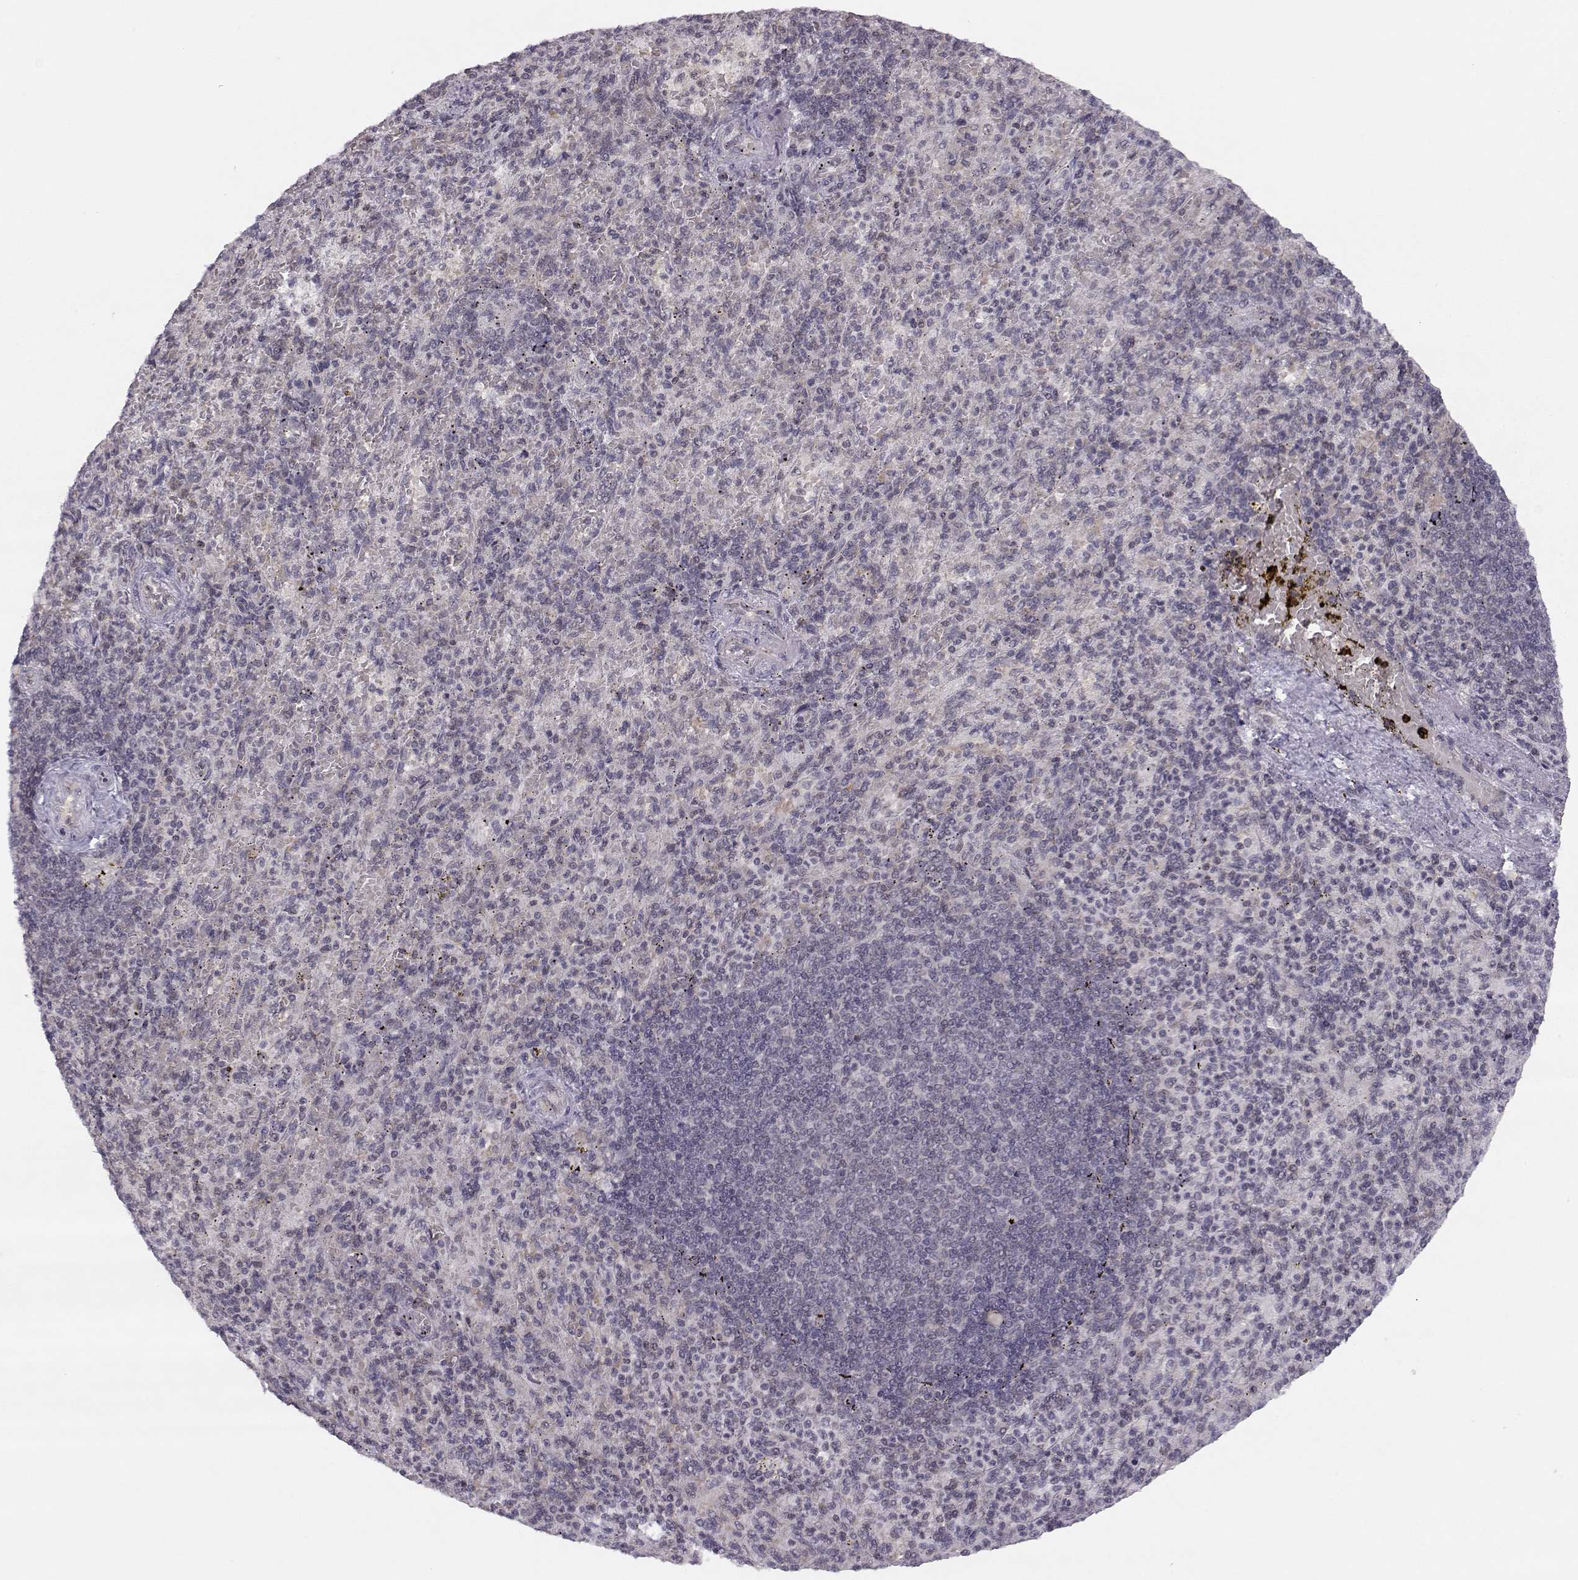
{"staining": {"intensity": "negative", "quantity": "none", "location": "none"}, "tissue": "spleen", "cell_type": "Cells in red pulp", "image_type": "normal", "snomed": [{"axis": "morphology", "description": "Normal tissue, NOS"}, {"axis": "topography", "description": "Spleen"}], "caption": "The immunohistochemistry (IHC) photomicrograph has no significant positivity in cells in red pulp of spleen.", "gene": "KIF13B", "patient": {"sex": "female", "age": 74}}